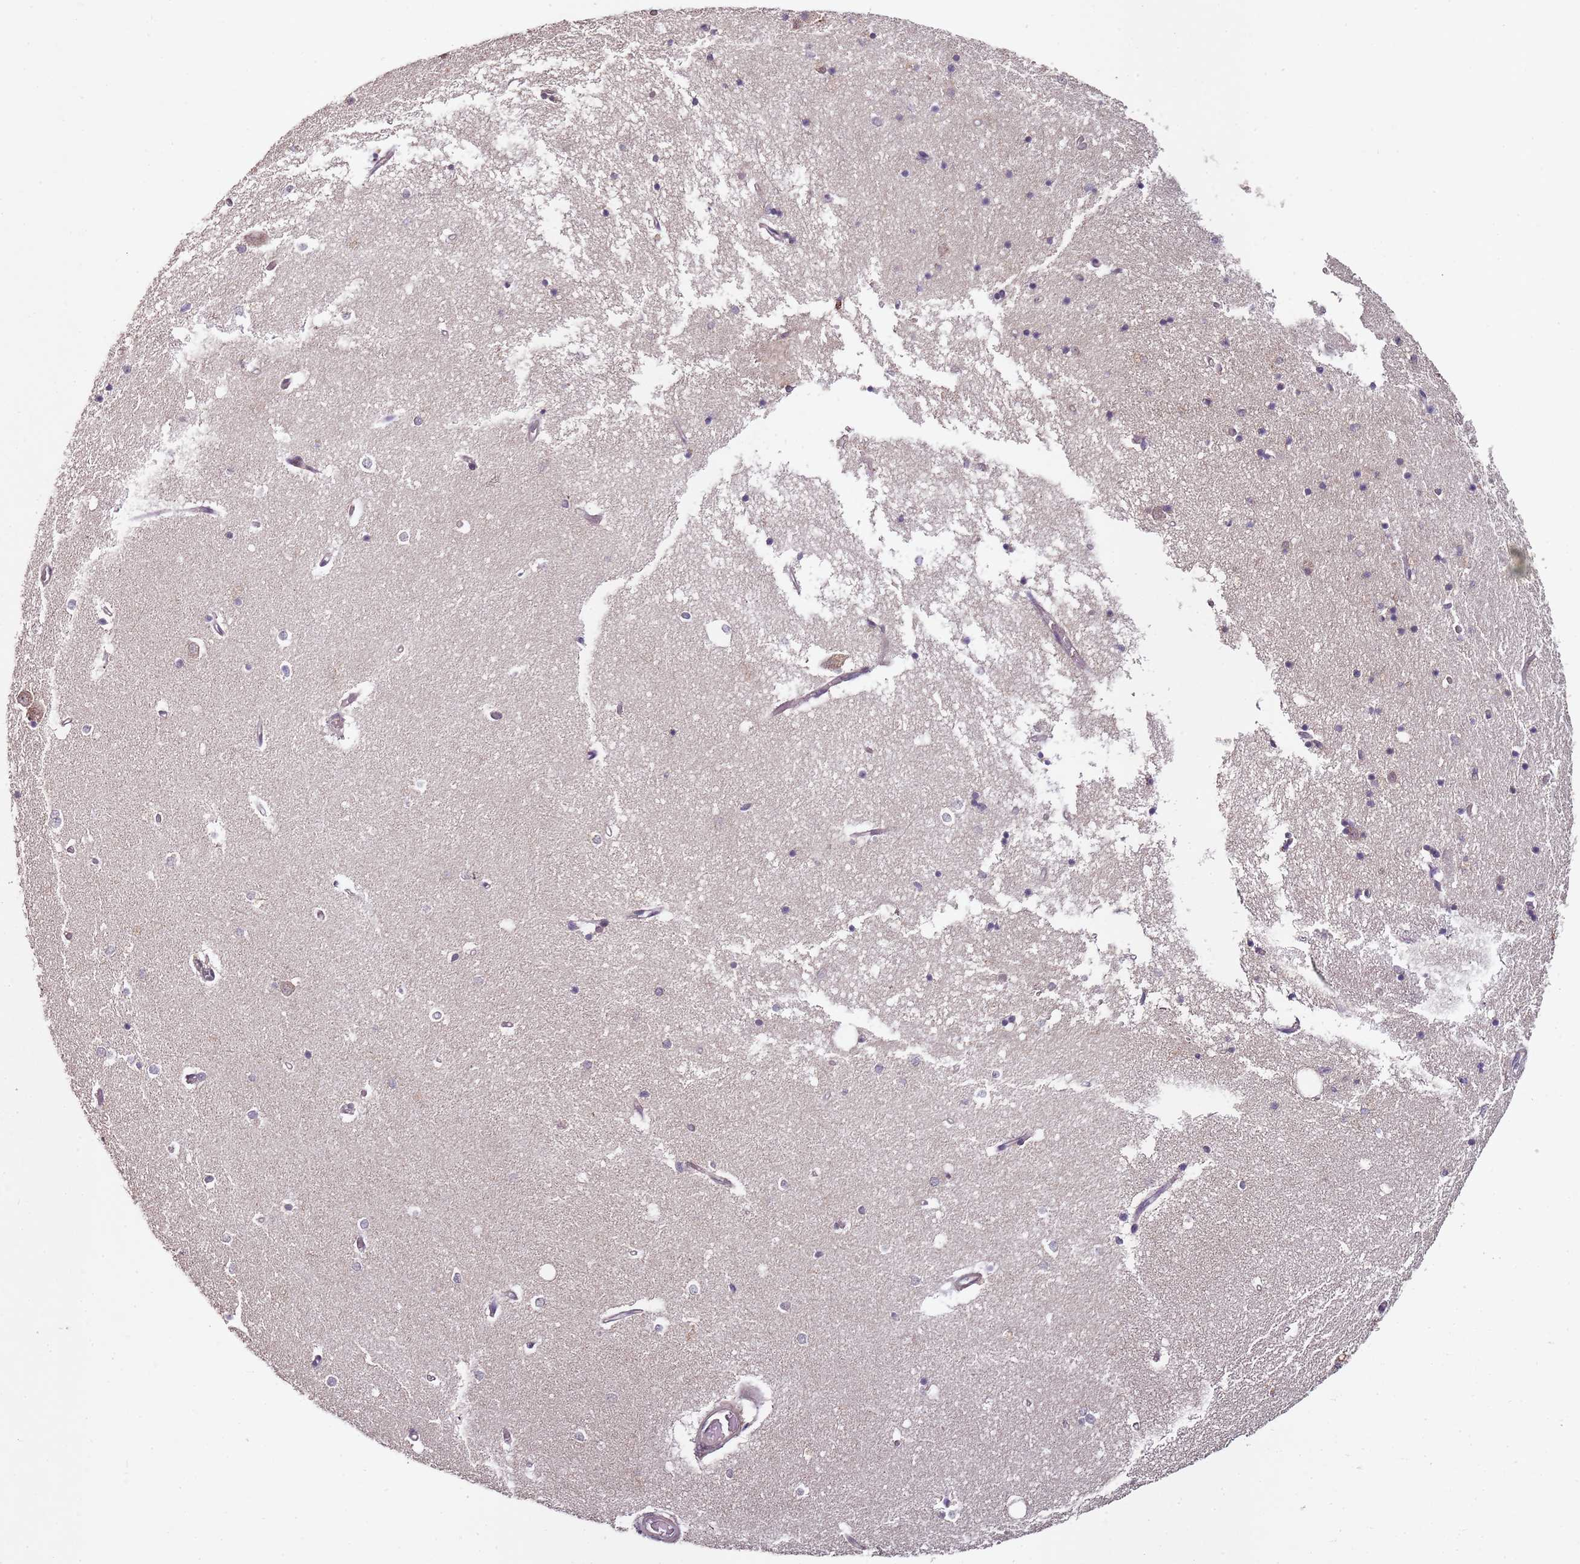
{"staining": {"intensity": "negative", "quantity": "none", "location": "none"}, "tissue": "hippocampus", "cell_type": "Glial cells", "image_type": "normal", "snomed": [{"axis": "morphology", "description": "Normal tissue, NOS"}, {"axis": "topography", "description": "Hippocampus"}], "caption": "A histopathology image of human hippocampus is negative for staining in glial cells.", "gene": "LIN37", "patient": {"sex": "male", "age": 70}}